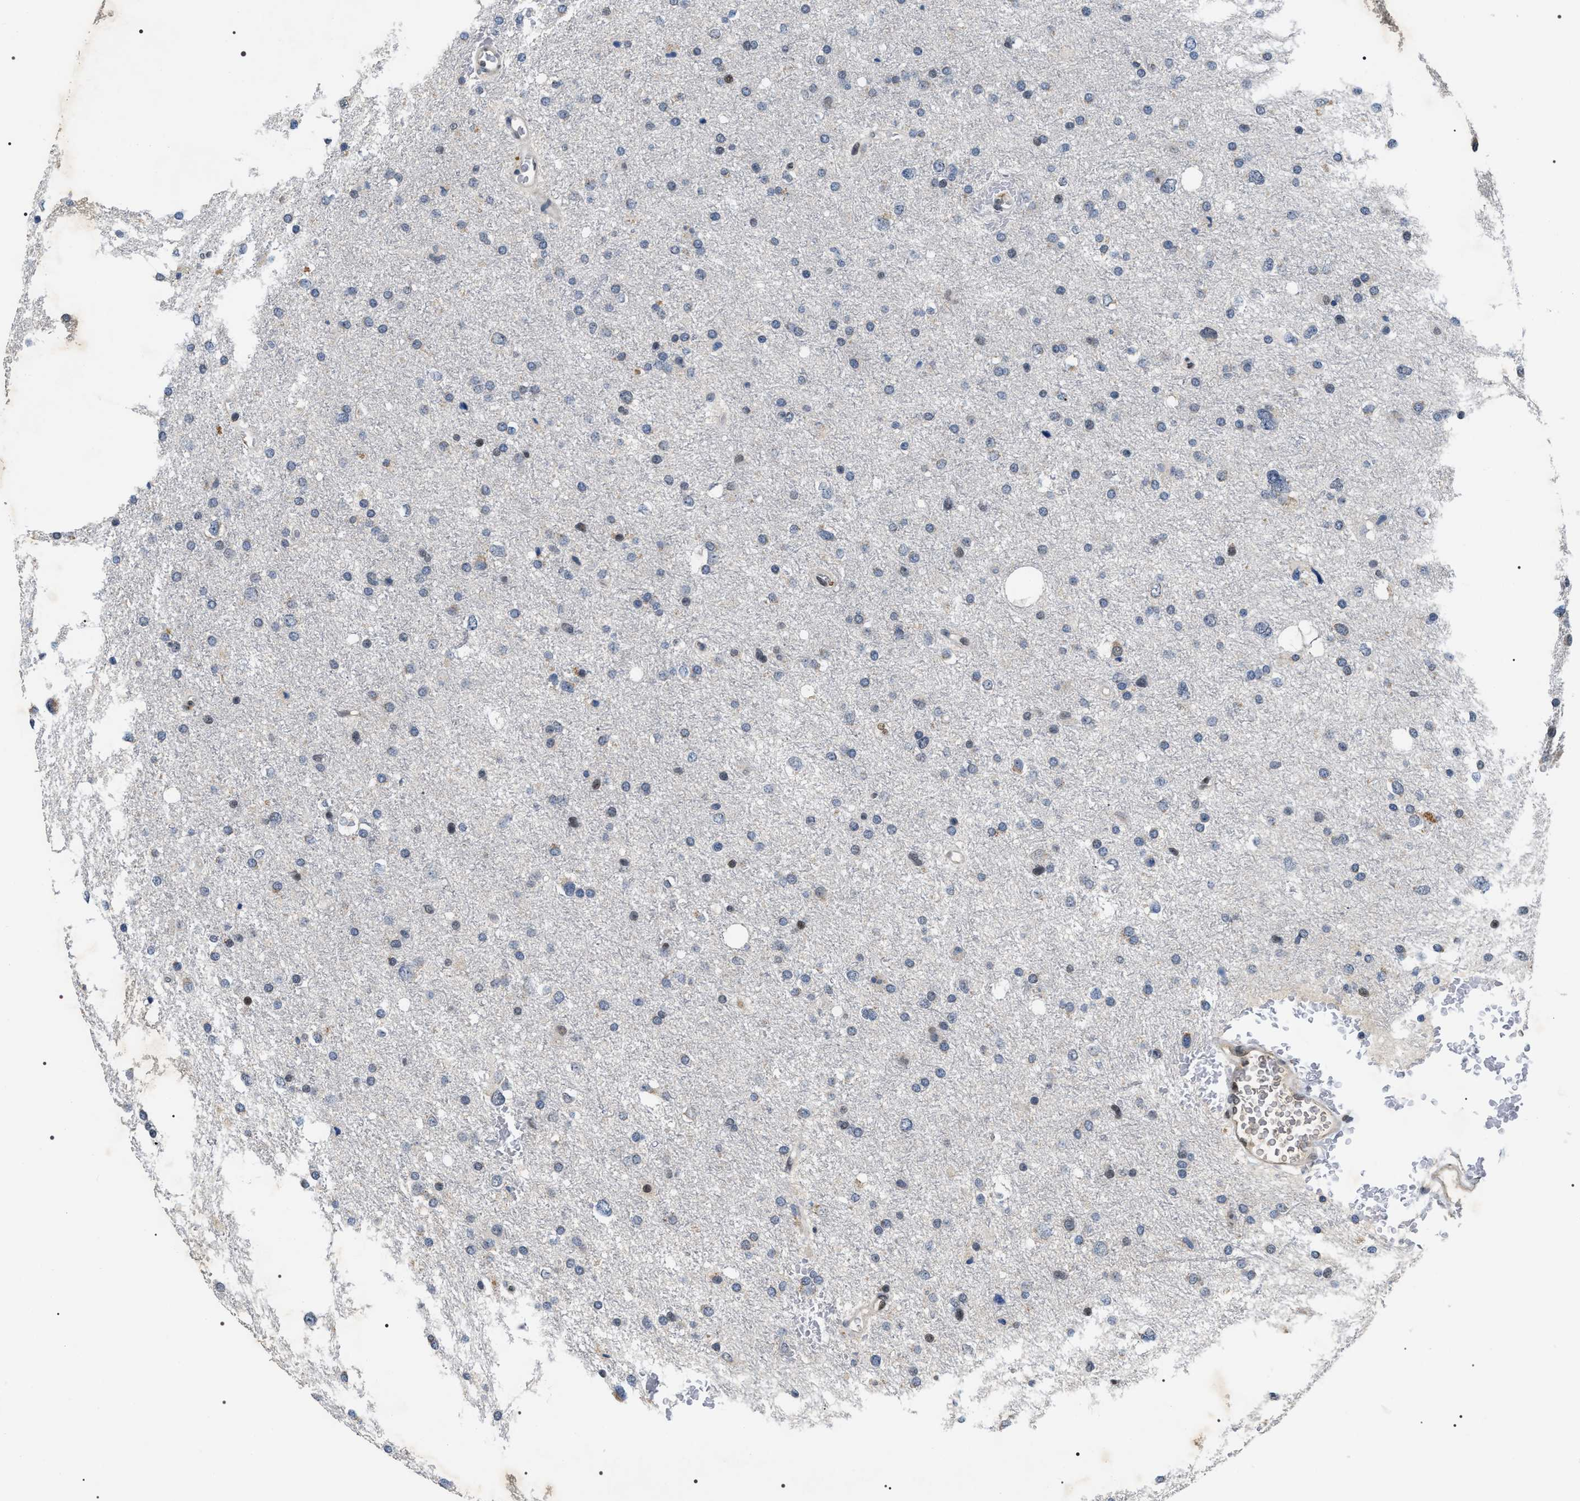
{"staining": {"intensity": "weak", "quantity": "<25%", "location": "nuclear"}, "tissue": "glioma", "cell_type": "Tumor cells", "image_type": "cancer", "snomed": [{"axis": "morphology", "description": "Glioma, malignant, Low grade"}, {"axis": "topography", "description": "Brain"}], "caption": "Immunohistochemistry (IHC) histopathology image of low-grade glioma (malignant) stained for a protein (brown), which shows no positivity in tumor cells. (Immunohistochemistry (IHC), brightfield microscopy, high magnification).", "gene": "C7orf25", "patient": {"sex": "female", "age": 37}}